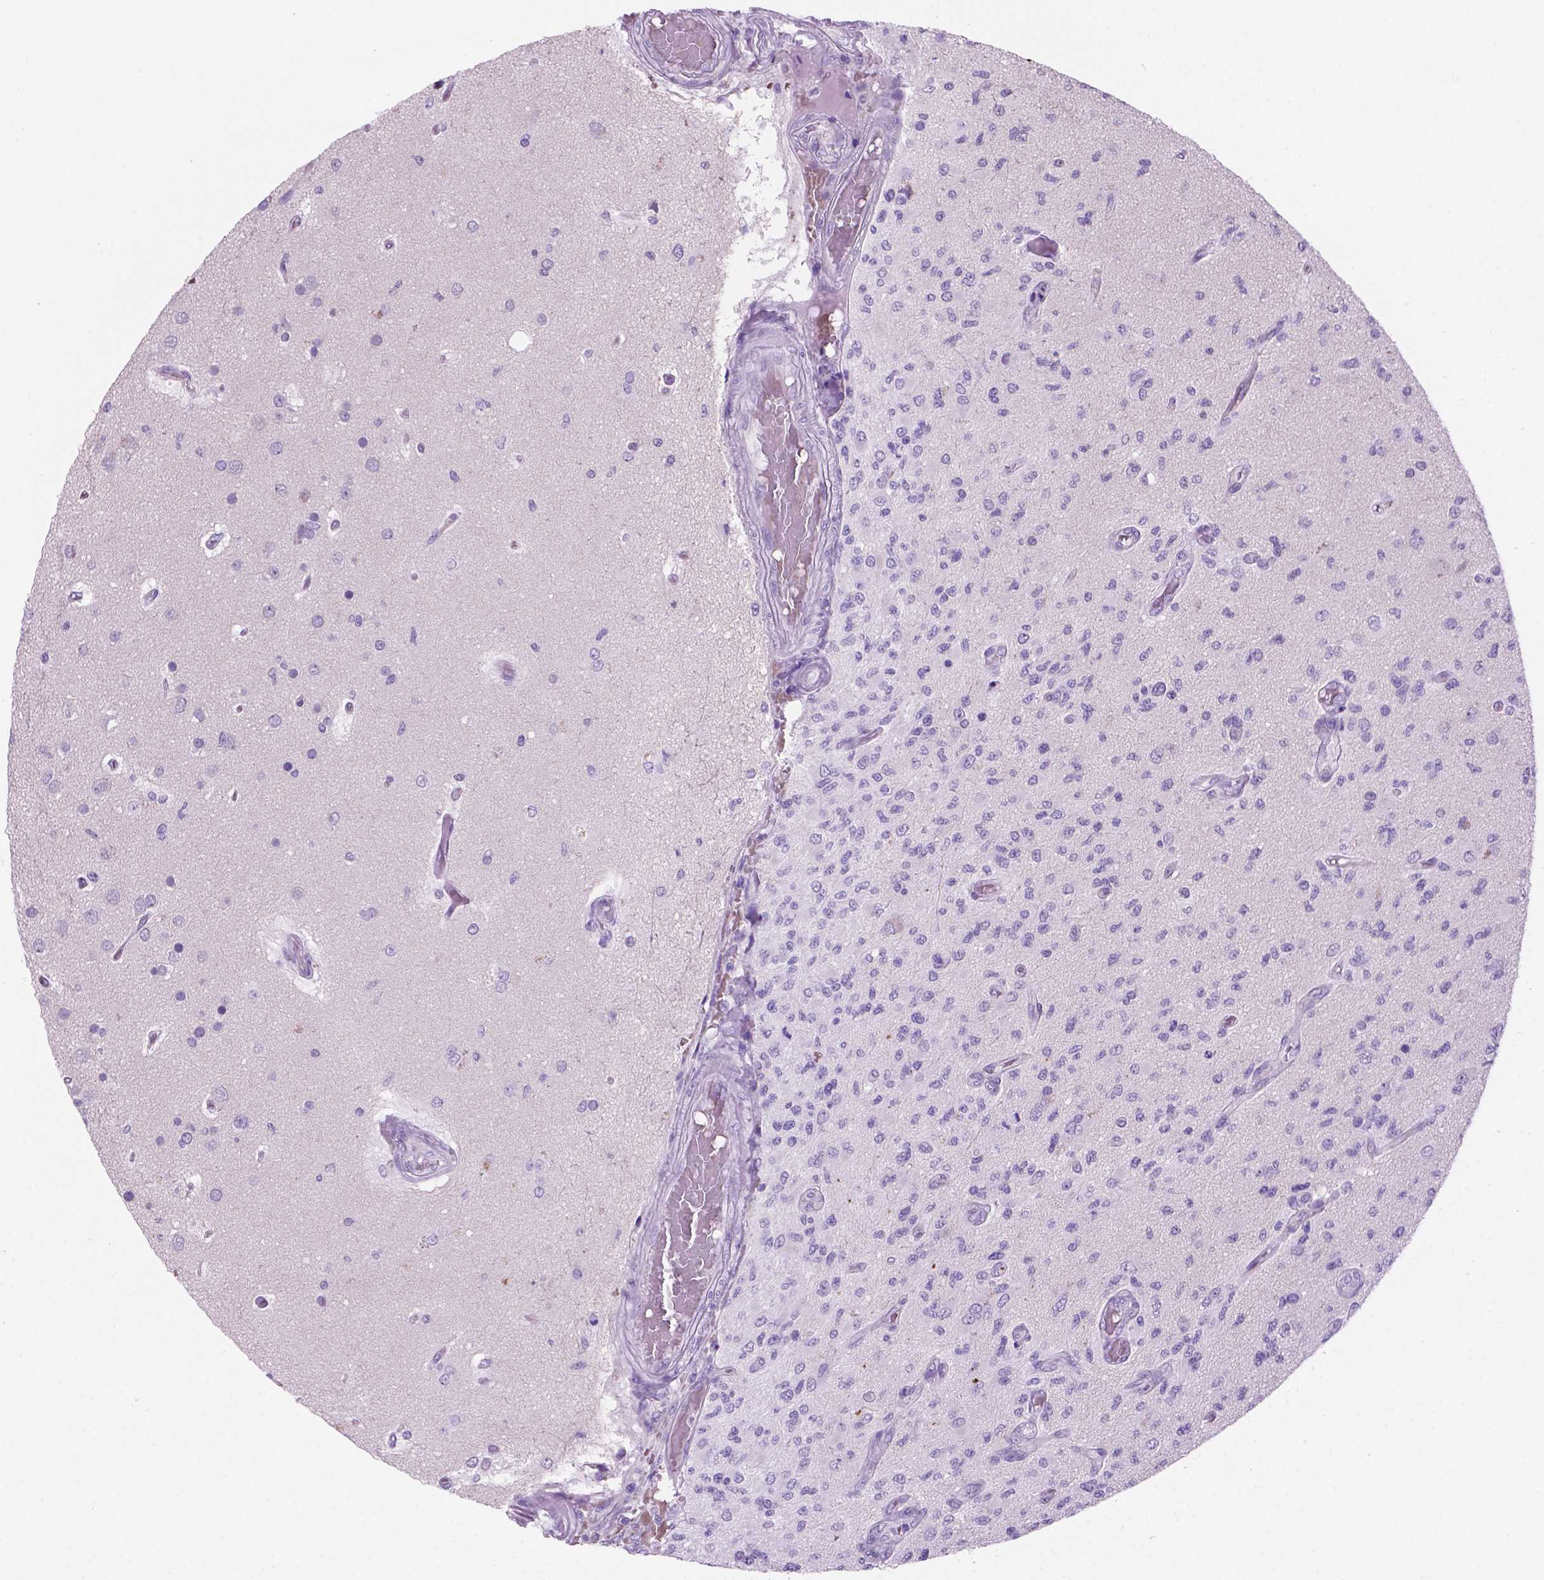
{"staining": {"intensity": "negative", "quantity": "none", "location": "none"}, "tissue": "glioma", "cell_type": "Tumor cells", "image_type": "cancer", "snomed": [{"axis": "morphology", "description": "Glioma, malignant, High grade"}, {"axis": "topography", "description": "Brain"}], "caption": "Immunohistochemical staining of human high-grade glioma (malignant) exhibits no significant positivity in tumor cells. (DAB immunohistochemistry (IHC), high magnification).", "gene": "GRIN2B", "patient": {"sex": "female", "age": 63}}